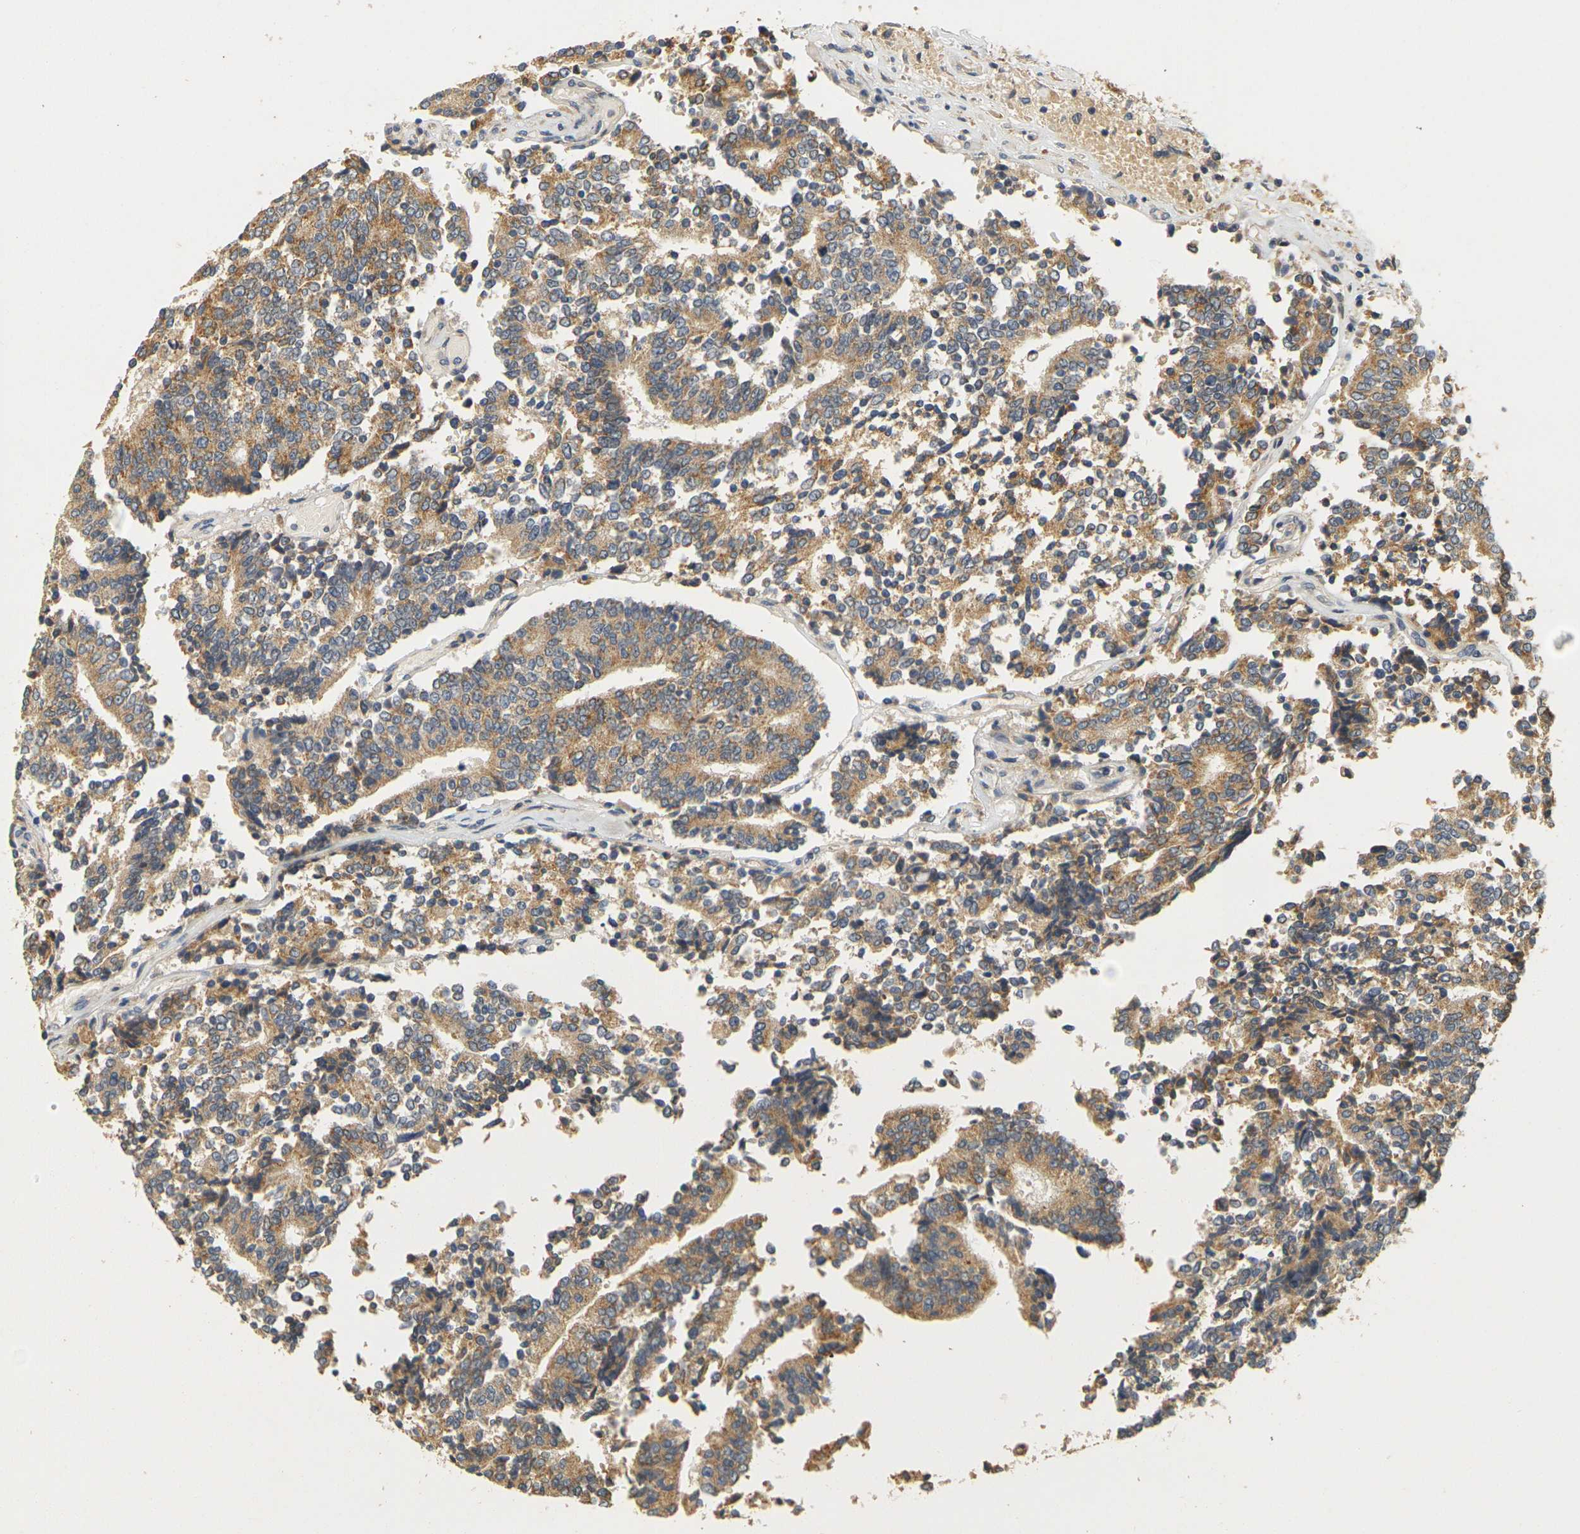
{"staining": {"intensity": "moderate", "quantity": ">75%", "location": "cytoplasmic/membranous"}, "tissue": "prostate cancer", "cell_type": "Tumor cells", "image_type": "cancer", "snomed": [{"axis": "morphology", "description": "Normal tissue, NOS"}, {"axis": "morphology", "description": "Adenocarcinoma, High grade"}, {"axis": "topography", "description": "Prostate"}, {"axis": "topography", "description": "Seminal veicle"}], "caption": "Immunohistochemistry (IHC) (DAB) staining of prostate cancer reveals moderate cytoplasmic/membranous protein expression in approximately >75% of tumor cells.", "gene": "GDAP1", "patient": {"sex": "male", "age": 55}}